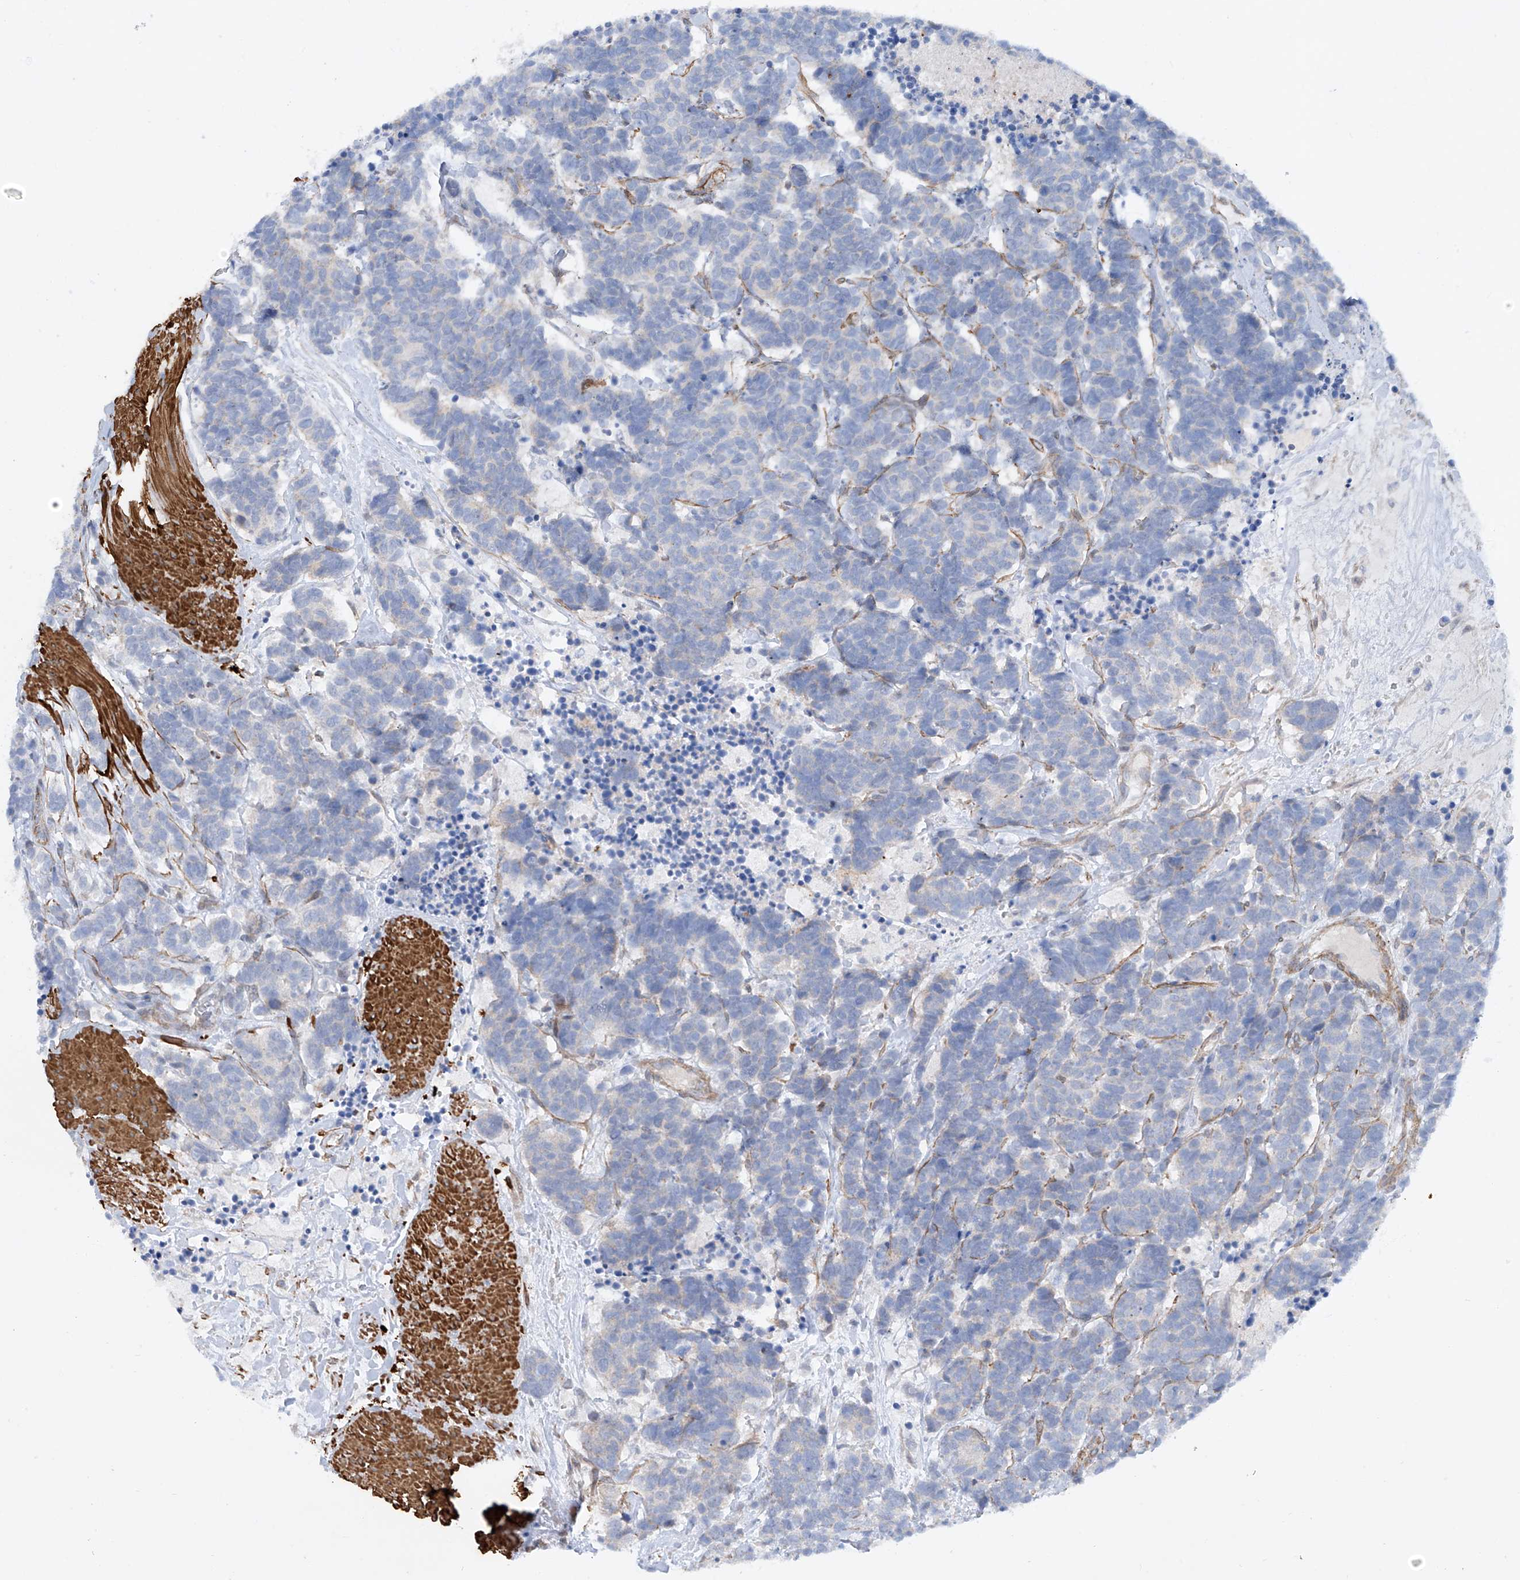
{"staining": {"intensity": "negative", "quantity": "none", "location": "none"}, "tissue": "carcinoid", "cell_type": "Tumor cells", "image_type": "cancer", "snomed": [{"axis": "morphology", "description": "Carcinoma, NOS"}, {"axis": "morphology", "description": "Carcinoid, malignant, NOS"}, {"axis": "topography", "description": "Urinary bladder"}], "caption": "This is an immunohistochemistry (IHC) histopathology image of carcinoid (malignant). There is no expression in tumor cells.", "gene": "ZNF490", "patient": {"sex": "male", "age": 57}}